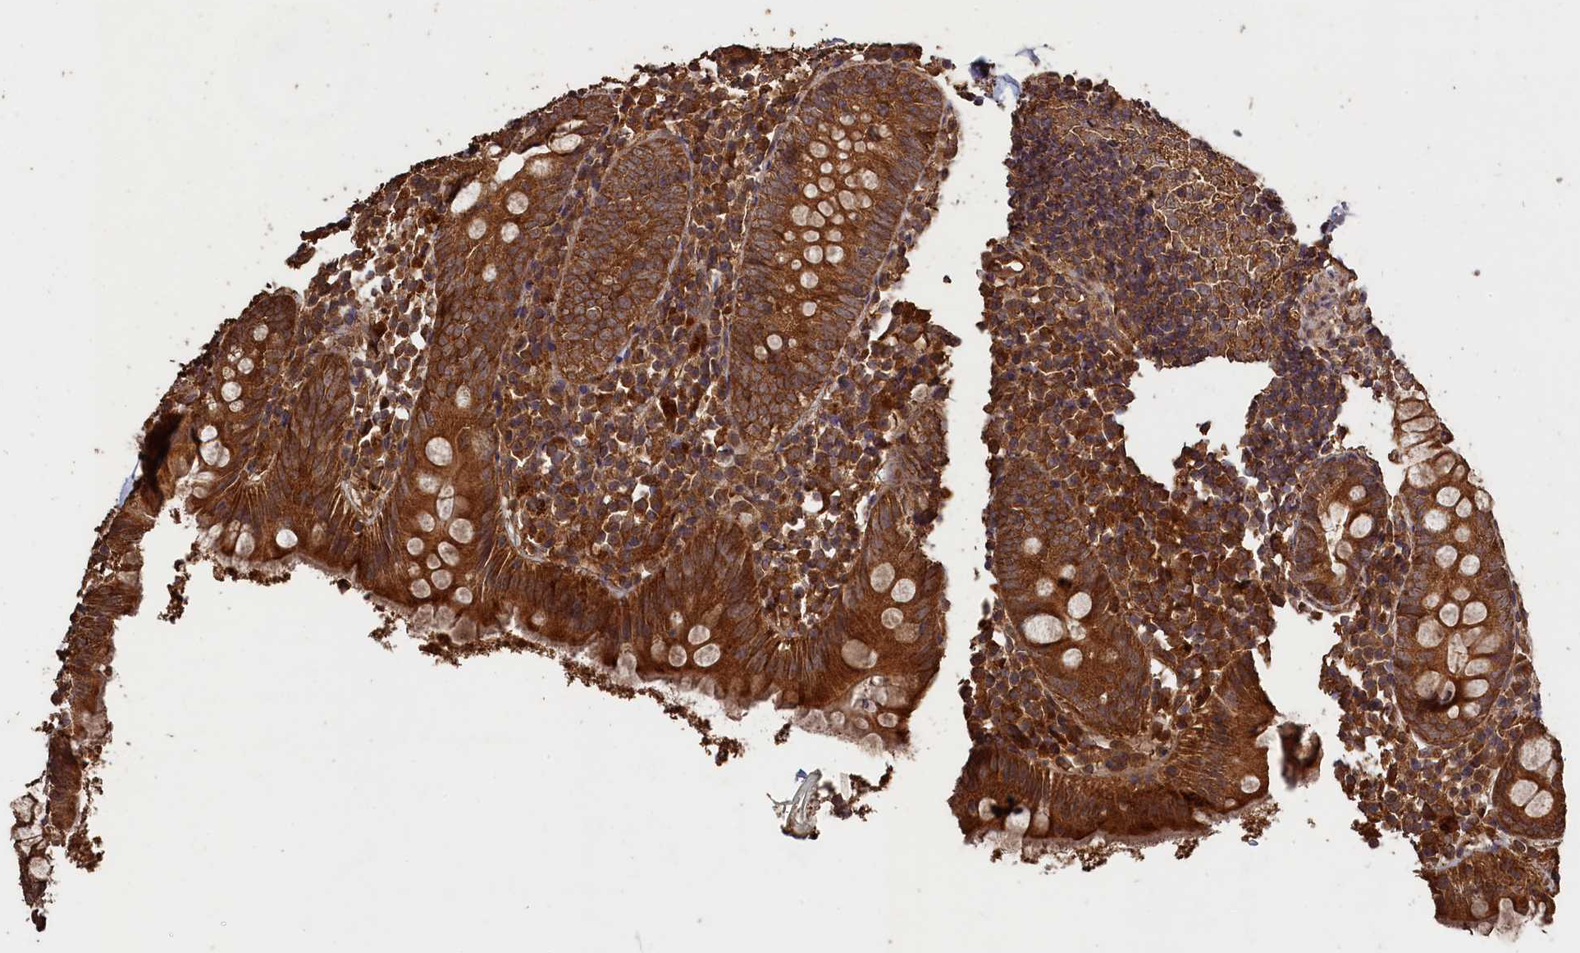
{"staining": {"intensity": "strong", "quantity": ">75%", "location": "cytoplasmic/membranous"}, "tissue": "appendix", "cell_type": "Glandular cells", "image_type": "normal", "snomed": [{"axis": "morphology", "description": "Normal tissue, NOS"}, {"axis": "topography", "description": "Appendix"}], "caption": "Immunohistochemistry micrograph of normal human appendix stained for a protein (brown), which reveals high levels of strong cytoplasmic/membranous staining in approximately >75% of glandular cells.", "gene": "SNX33", "patient": {"sex": "female", "age": 20}}